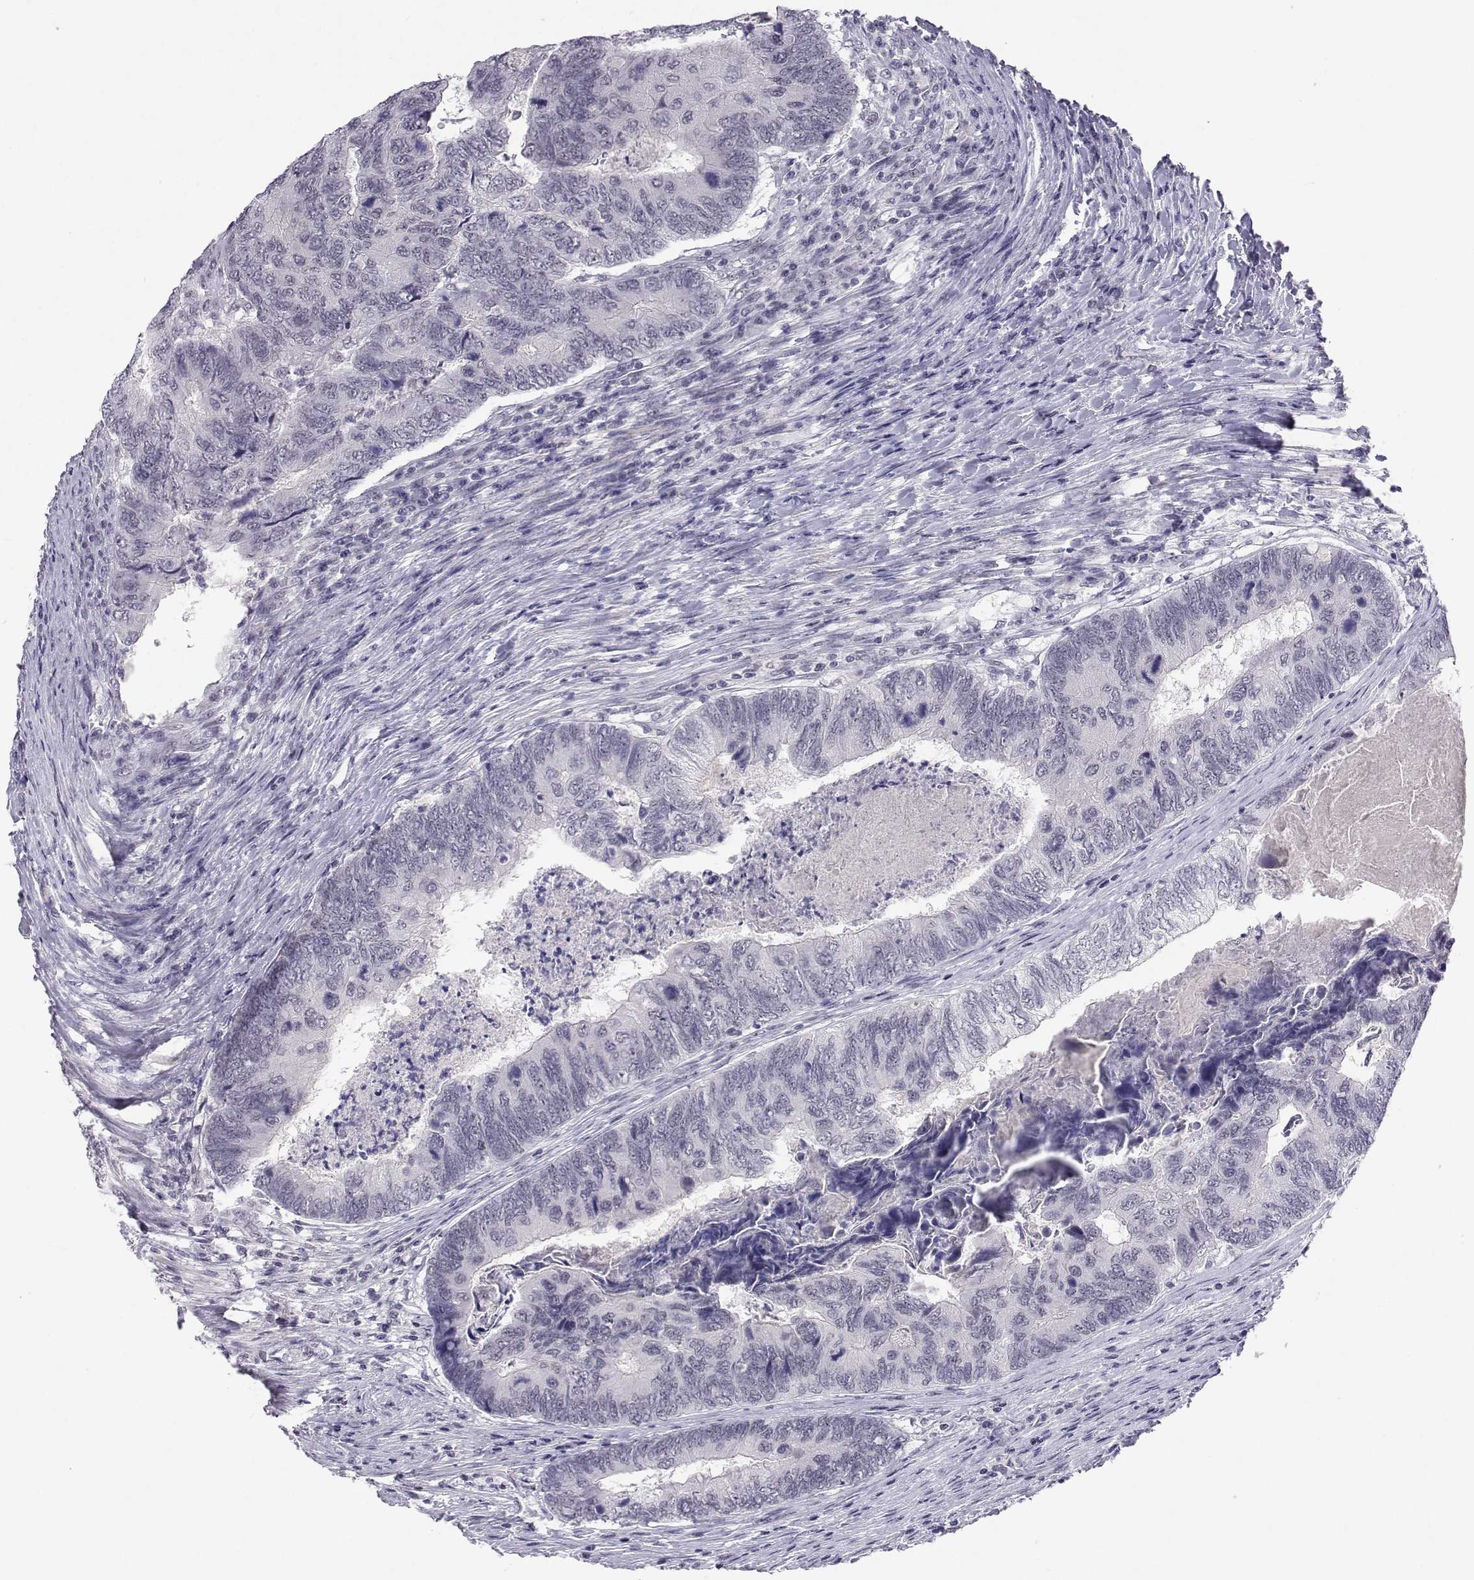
{"staining": {"intensity": "negative", "quantity": "none", "location": "none"}, "tissue": "colorectal cancer", "cell_type": "Tumor cells", "image_type": "cancer", "snomed": [{"axis": "morphology", "description": "Adenocarcinoma, NOS"}, {"axis": "topography", "description": "Colon"}], "caption": "Immunohistochemistry (IHC) of colorectal cancer demonstrates no positivity in tumor cells.", "gene": "MED26", "patient": {"sex": "female", "age": 67}}